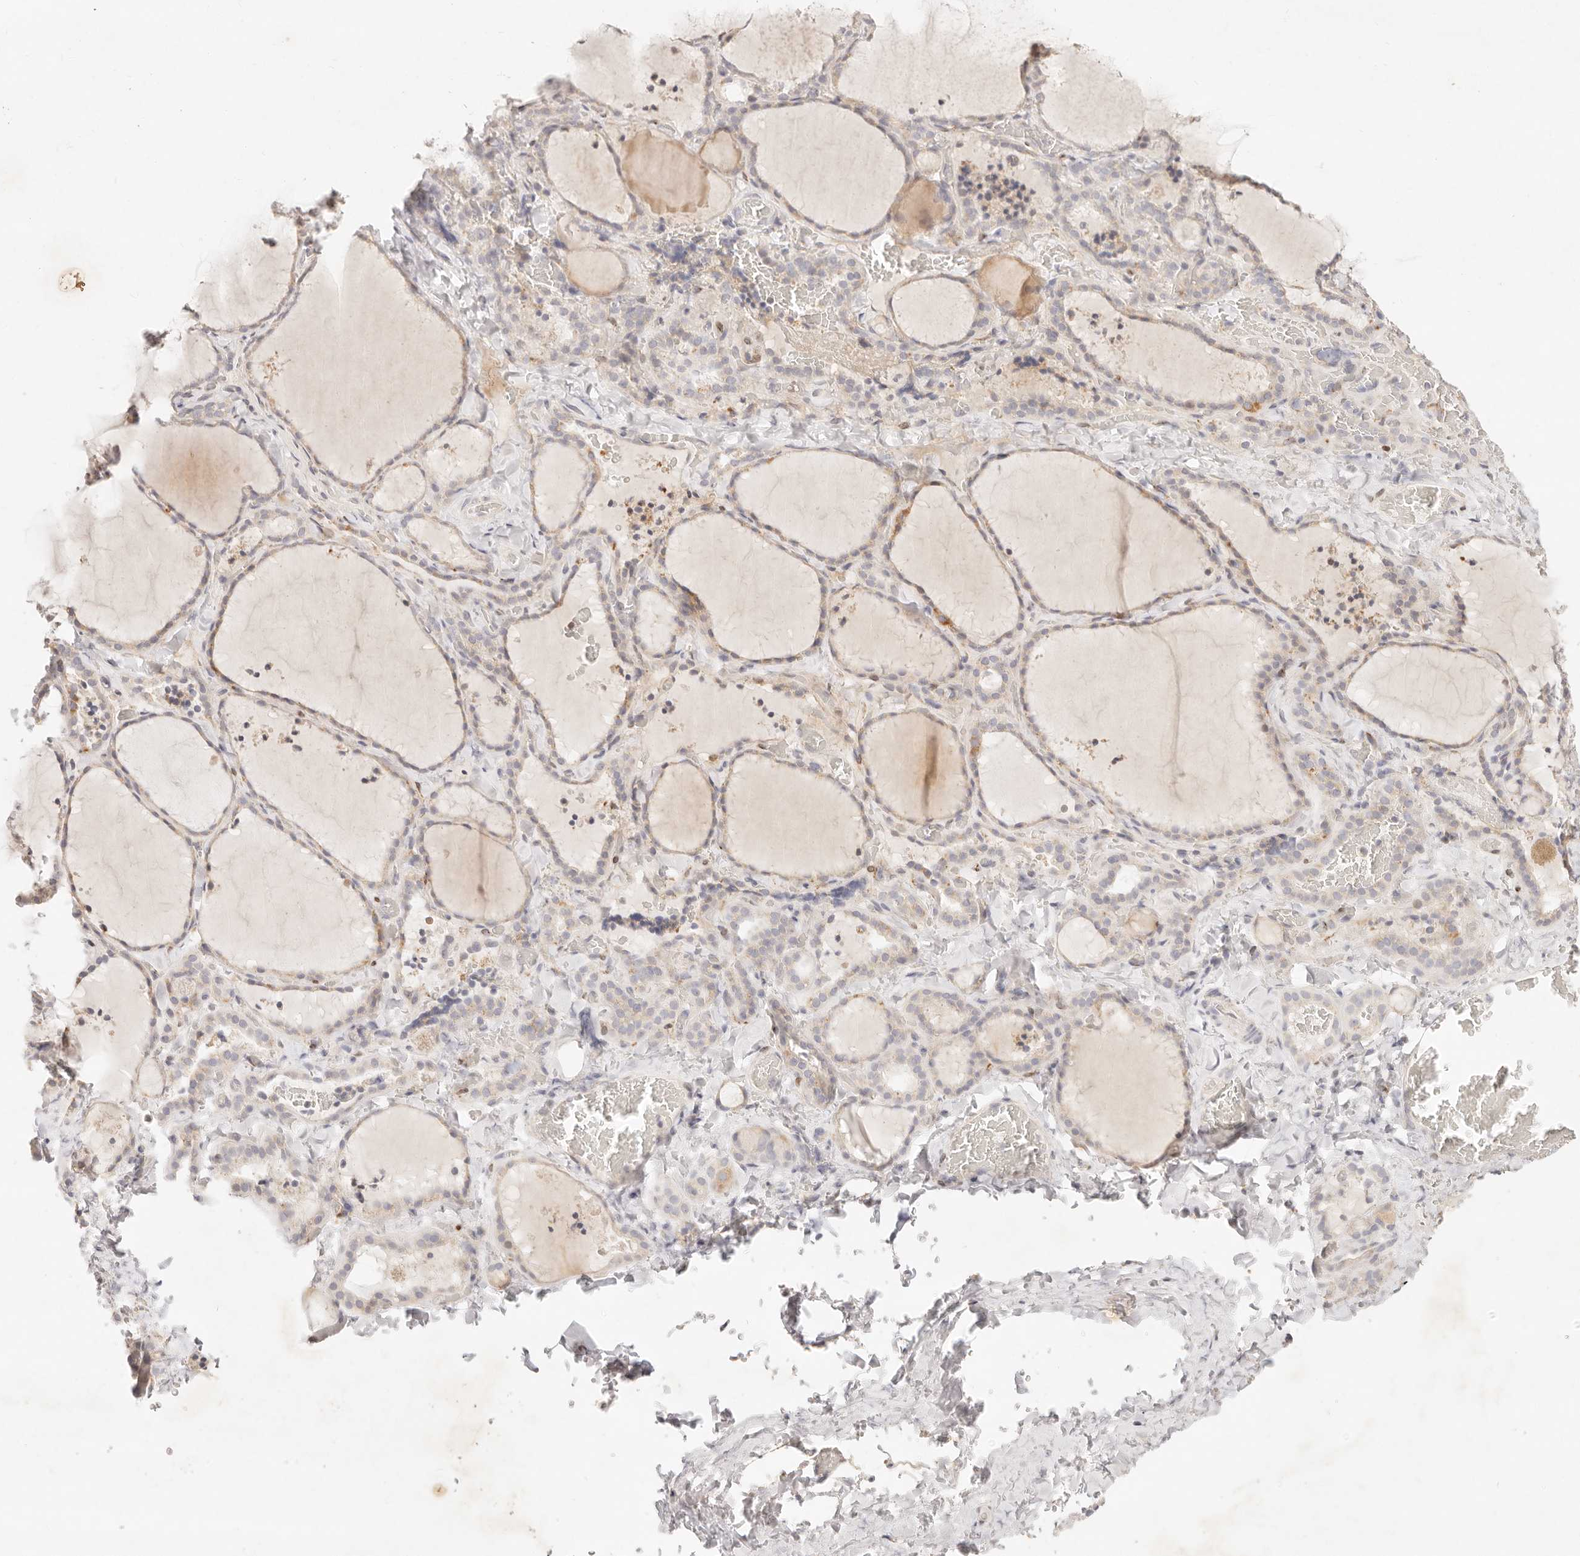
{"staining": {"intensity": "weak", "quantity": "<25%", "location": "cytoplasmic/membranous"}, "tissue": "thyroid gland", "cell_type": "Glandular cells", "image_type": "normal", "snomed": [{"axis": "morphology", "description": "Normal tissue, NOS"}, {"axis": "topography", "description": "Thyroid gland"}], "caption": "This histopathology image is of unremarkable thyroid gland stained with immunohistochemistry (IHC) to label a protein in brown with the nuclei are counter-stained blue. There is no positivity in glandular cells.", "gene": "GPR156", "patient": {"sex": "female", "age": 22}}